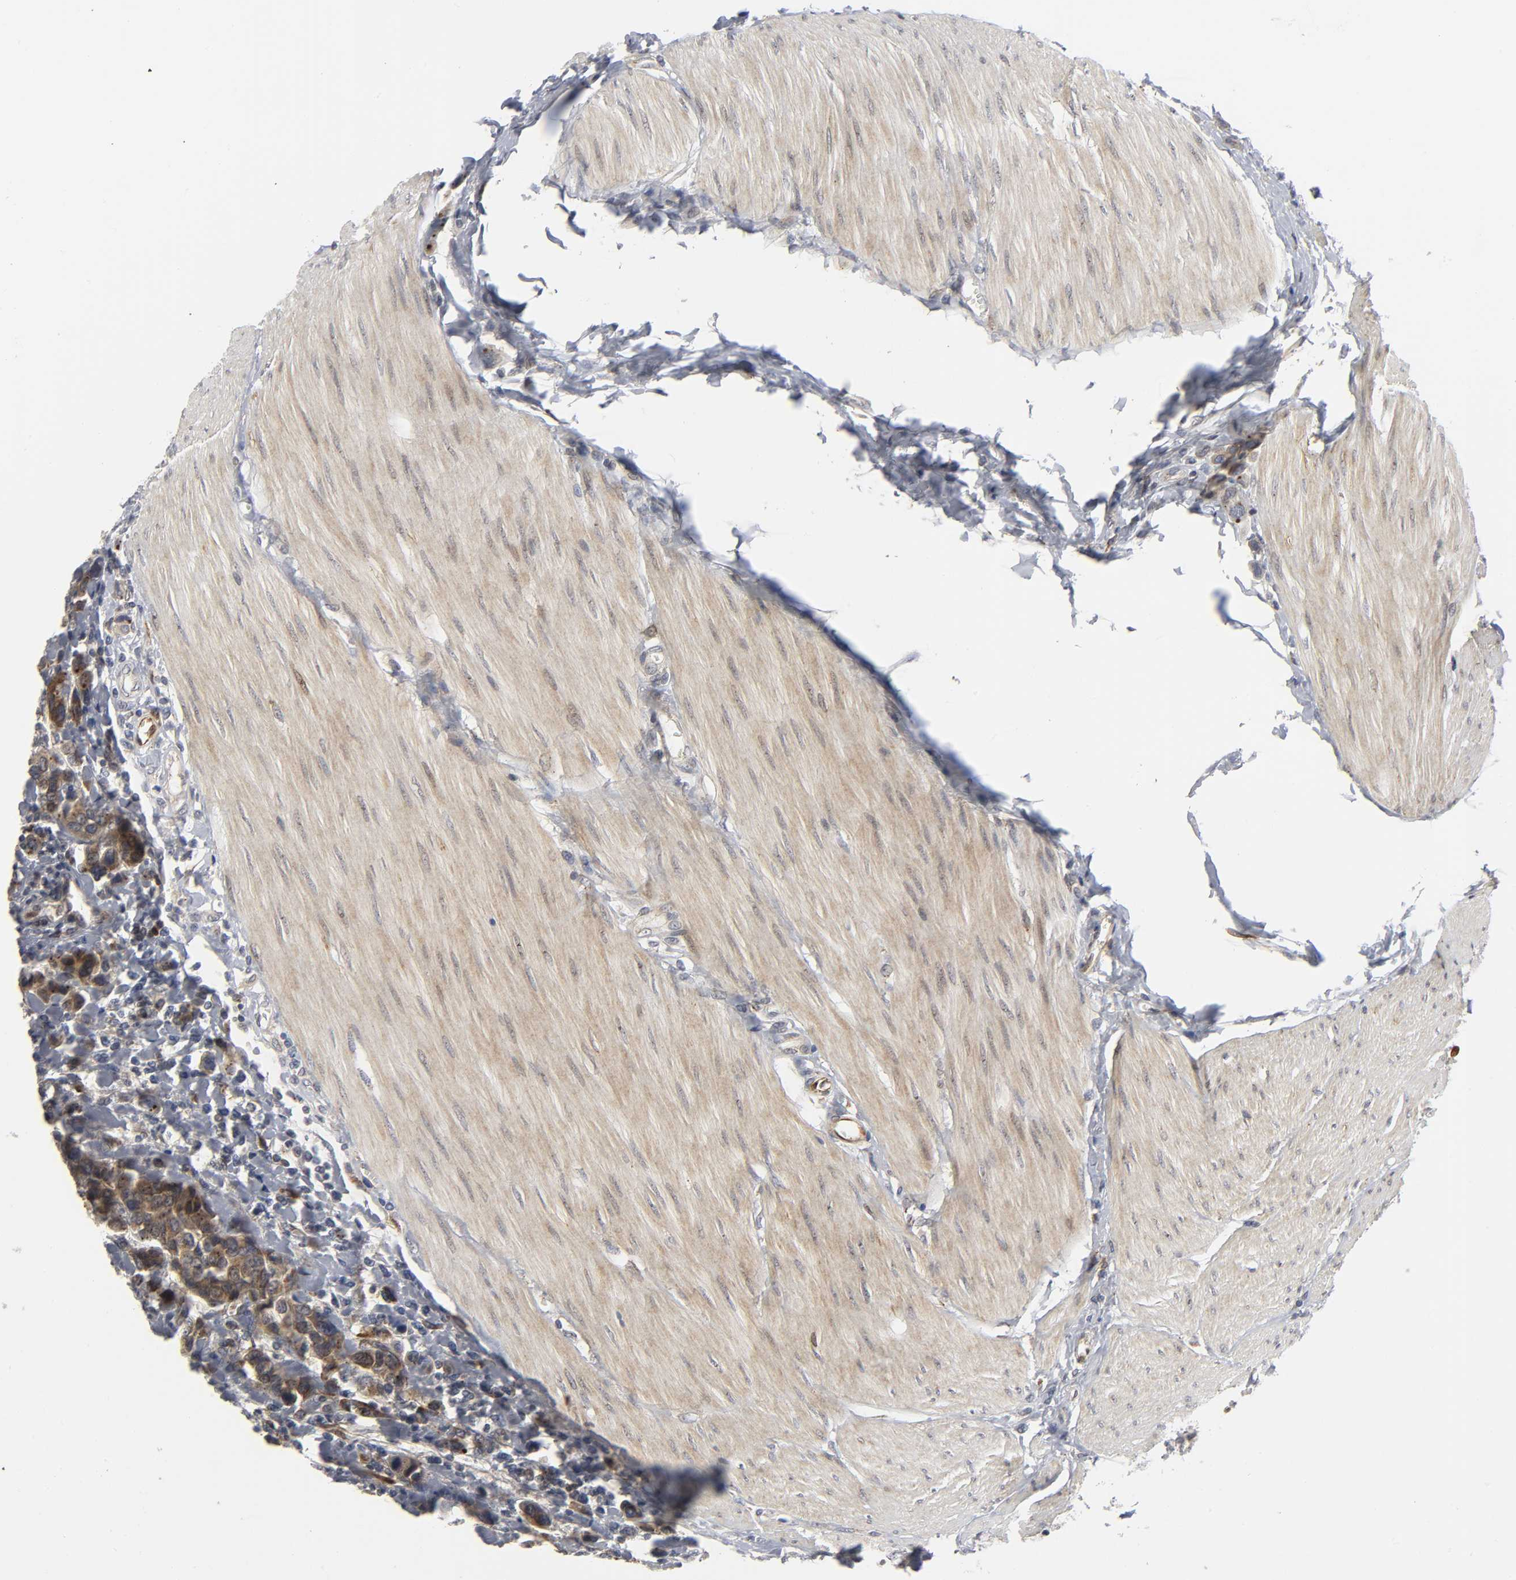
{"staining": {"intensity": "moderate", "quantity": "<25%", "location": "cytoplasmic/membranous"}, "tissue": "urothelial cancer", "cell_type": "Tumor cells", "image_type": "cancer", "snomed": [{"axis": "morphology", "description": "Urothelial carcinoma, High grade"}, {"axis": "topography", "description": "Urinary bladder"}], "caption": "Urothelial cancer stained with DAB immunohistochemistry exhibits low levels of moderate cytoplasmic/membranous positivity in approximately <25% of tumor cells.", "gene": "ASB6", "patient": {"sex": "male", "age": 50}}